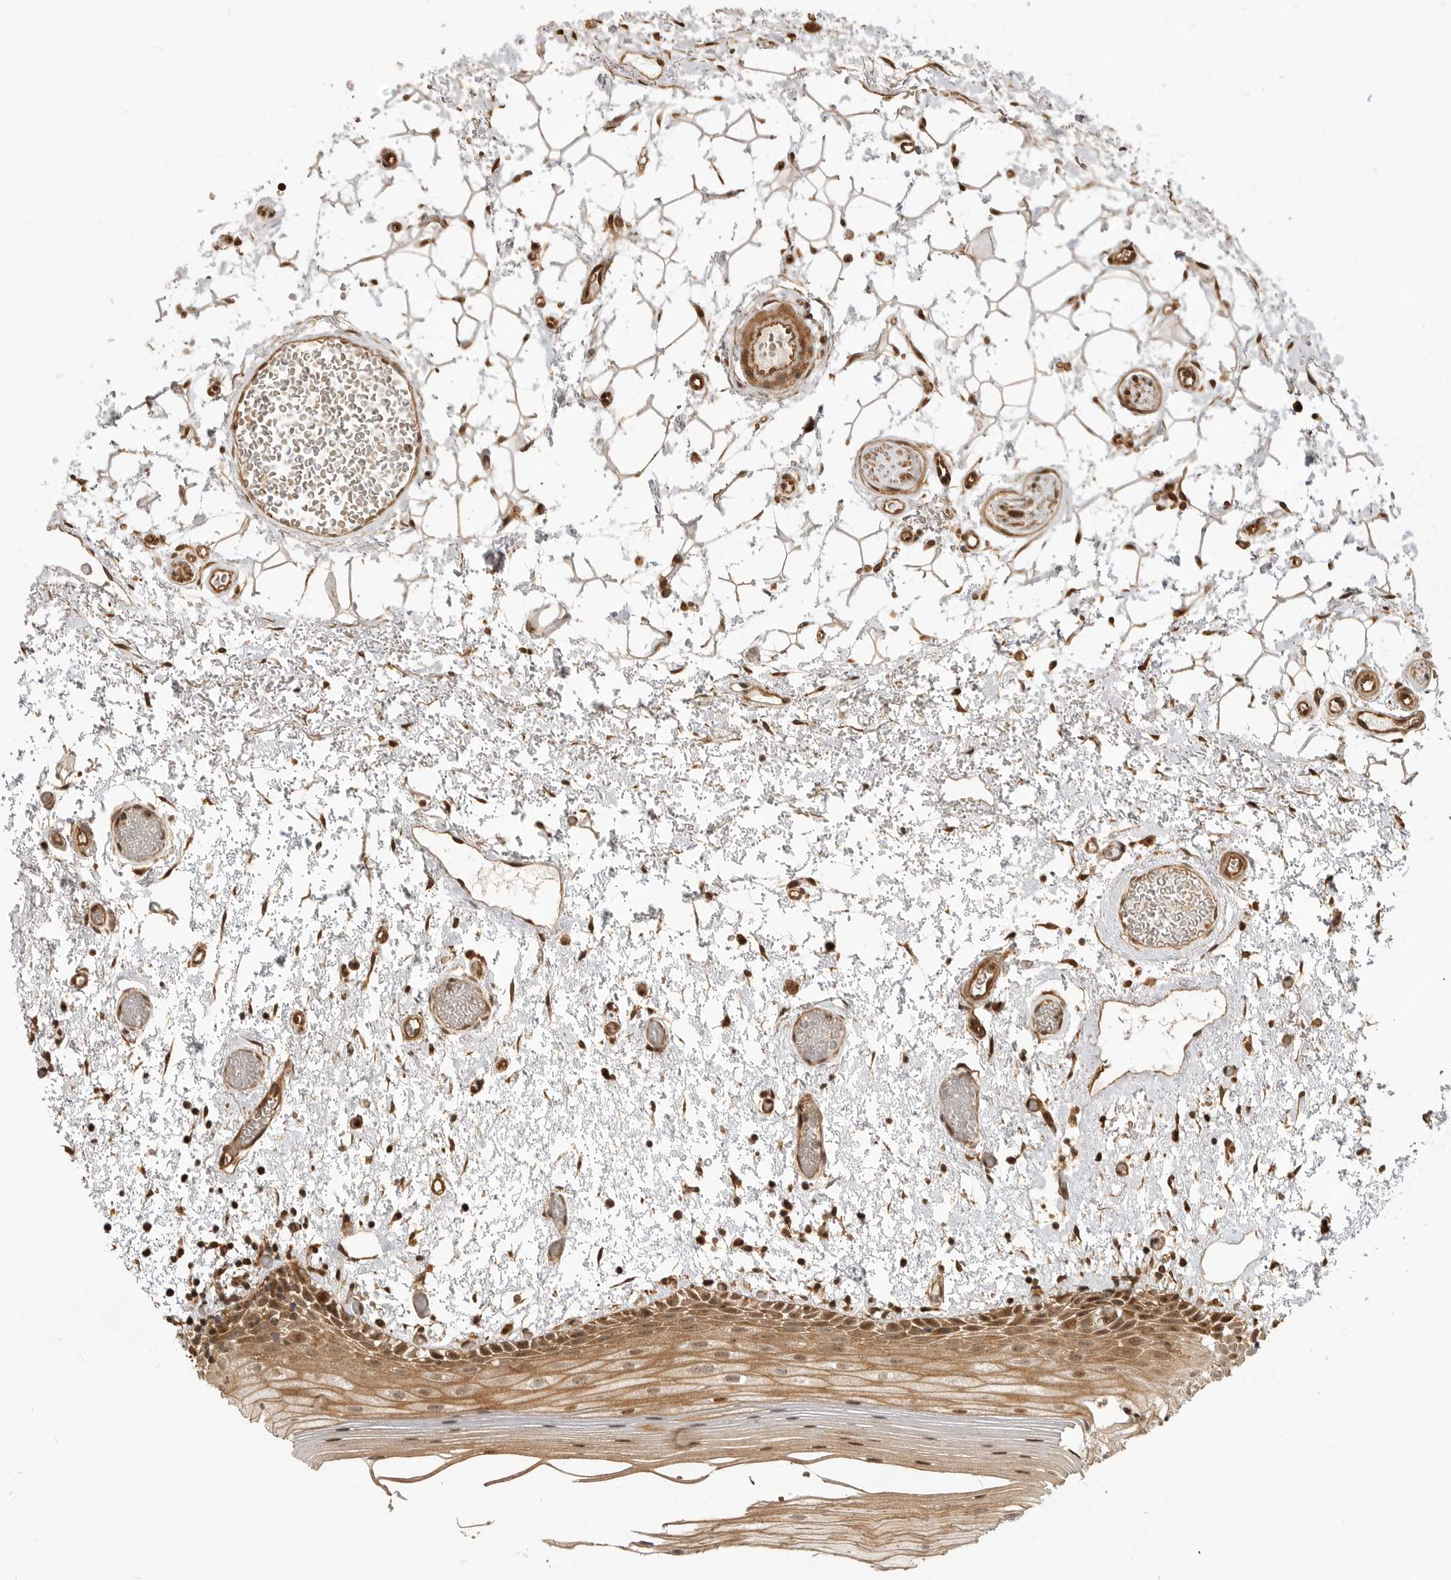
{"staining": {"intensity": "moderate", "quantity": ">75%", "location": "cytoplasmic/membranous,nuclear"}, "tissue": "oral mucosa", "cell_type": "Squamous epithelial cells", "image_type": "normal", "snomed": [{"axis": "morphology", "description": "Normal tissue, NOS"}, {"axis": "topography", "description": "Oral tissue"}], "caption": "Immunohistochemistry (DAB) staining of unremarkable oral mucosa shows moderate cytoplasmic/membranous,nuclear protein expression in approximately >75% of squamous epithelial cells. The staining was performed using DAB to visualize the protein expression in brown, while the nuclei were stained in blue with hematoxylin (Magnification: 20x).", "gene": "ADPRS", "patient": {"sex": "male", "age": 52}}